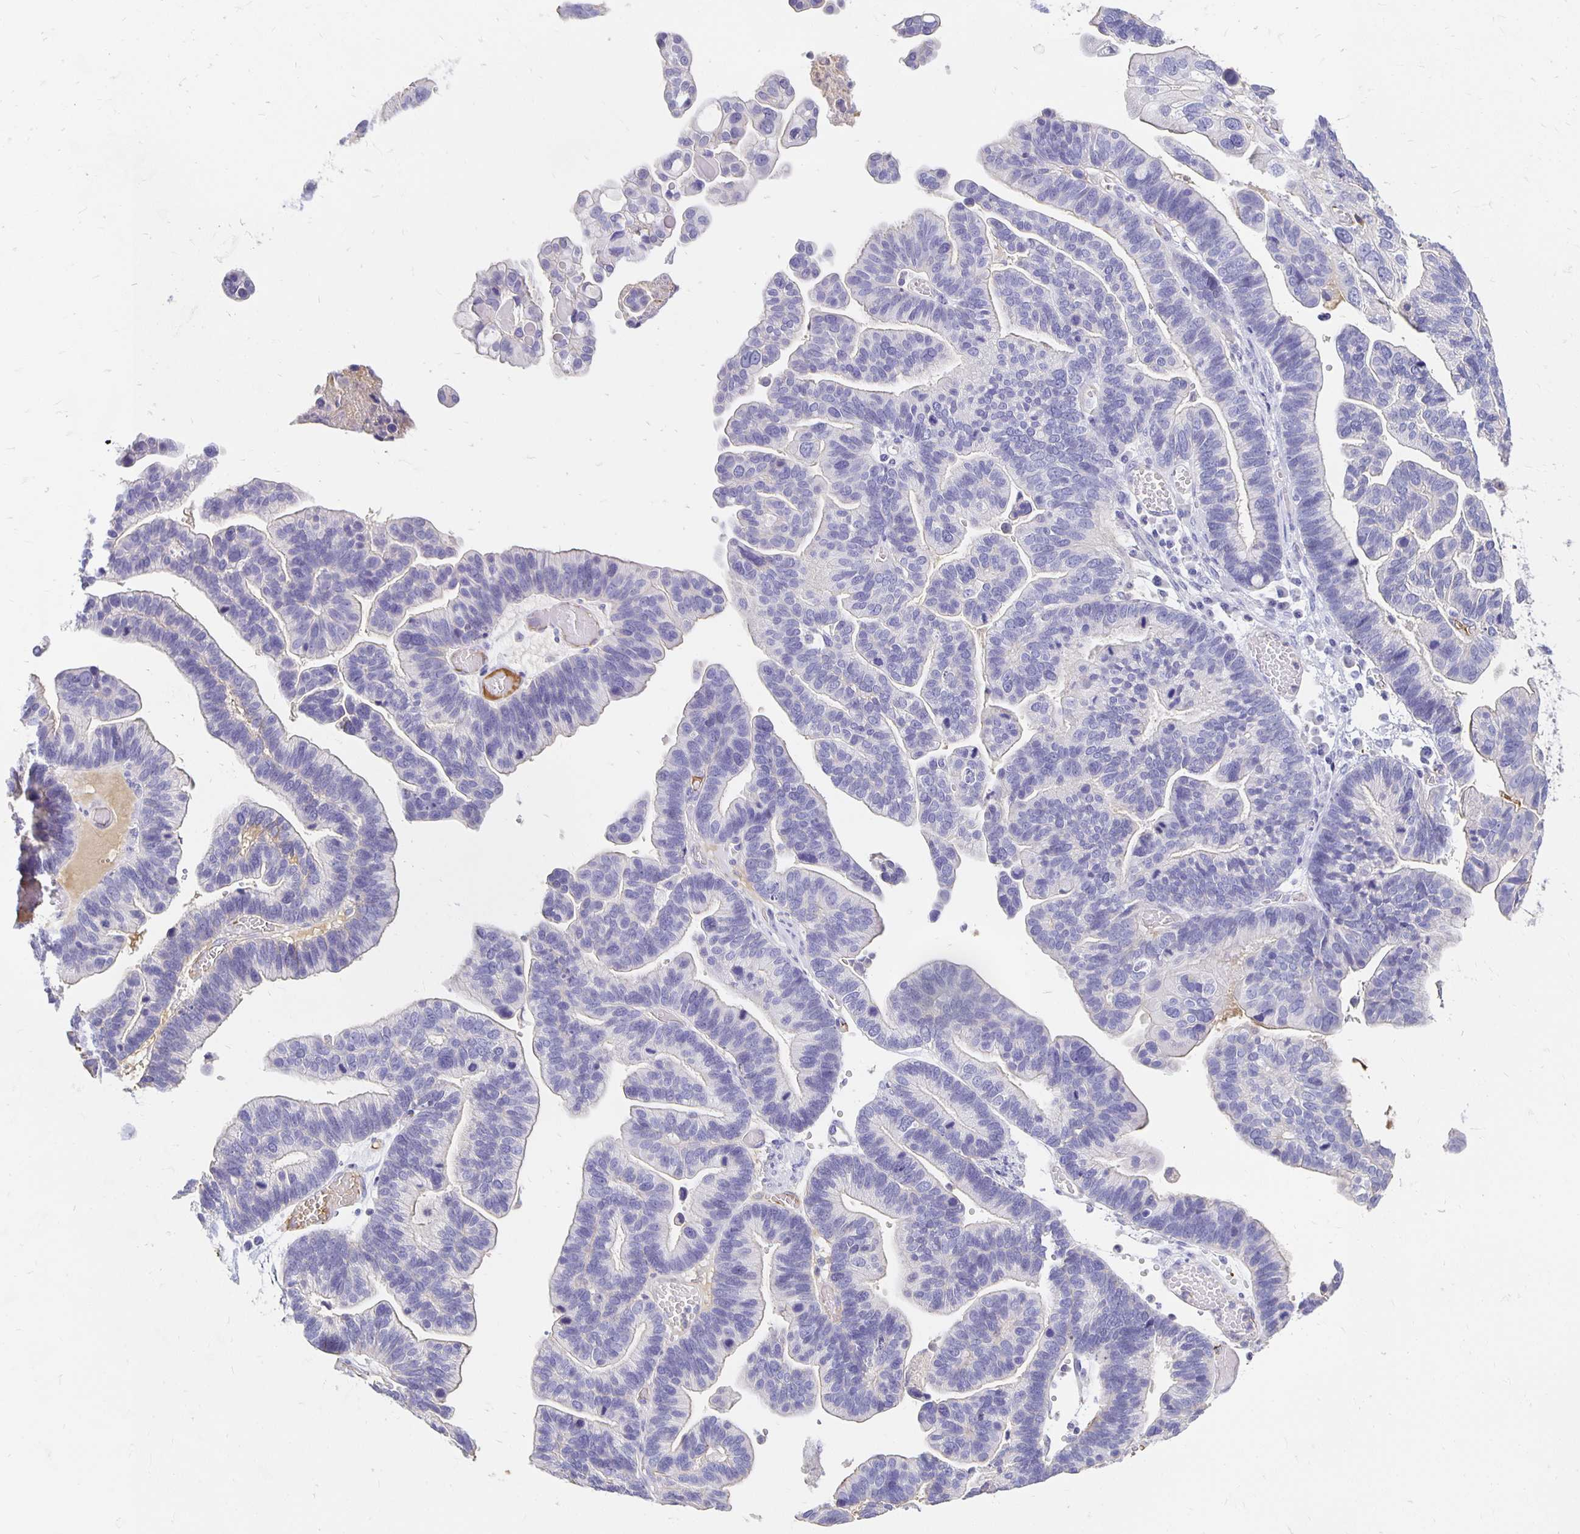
{"staining": {"intensity": "negative", "quantity": "none", "location": "none"}, "tissue": "ovarian cancer", "cell_type": "Tumor cells", "image_type": "cancer", "snomed": [{"axis": "morphology", "description": "Cystadenocarcinoma, serous, NOS"}, {"axis": "topography", "description": "Ovary"}], "caption": "IHC photomicrograph of human serous cystadenocarcinoma (ovarian) stained for a protein (brown), which demonstrates no expression in tumor cells.", "gene": "APOB", "patient": {"sex": "female", "age": 56}}